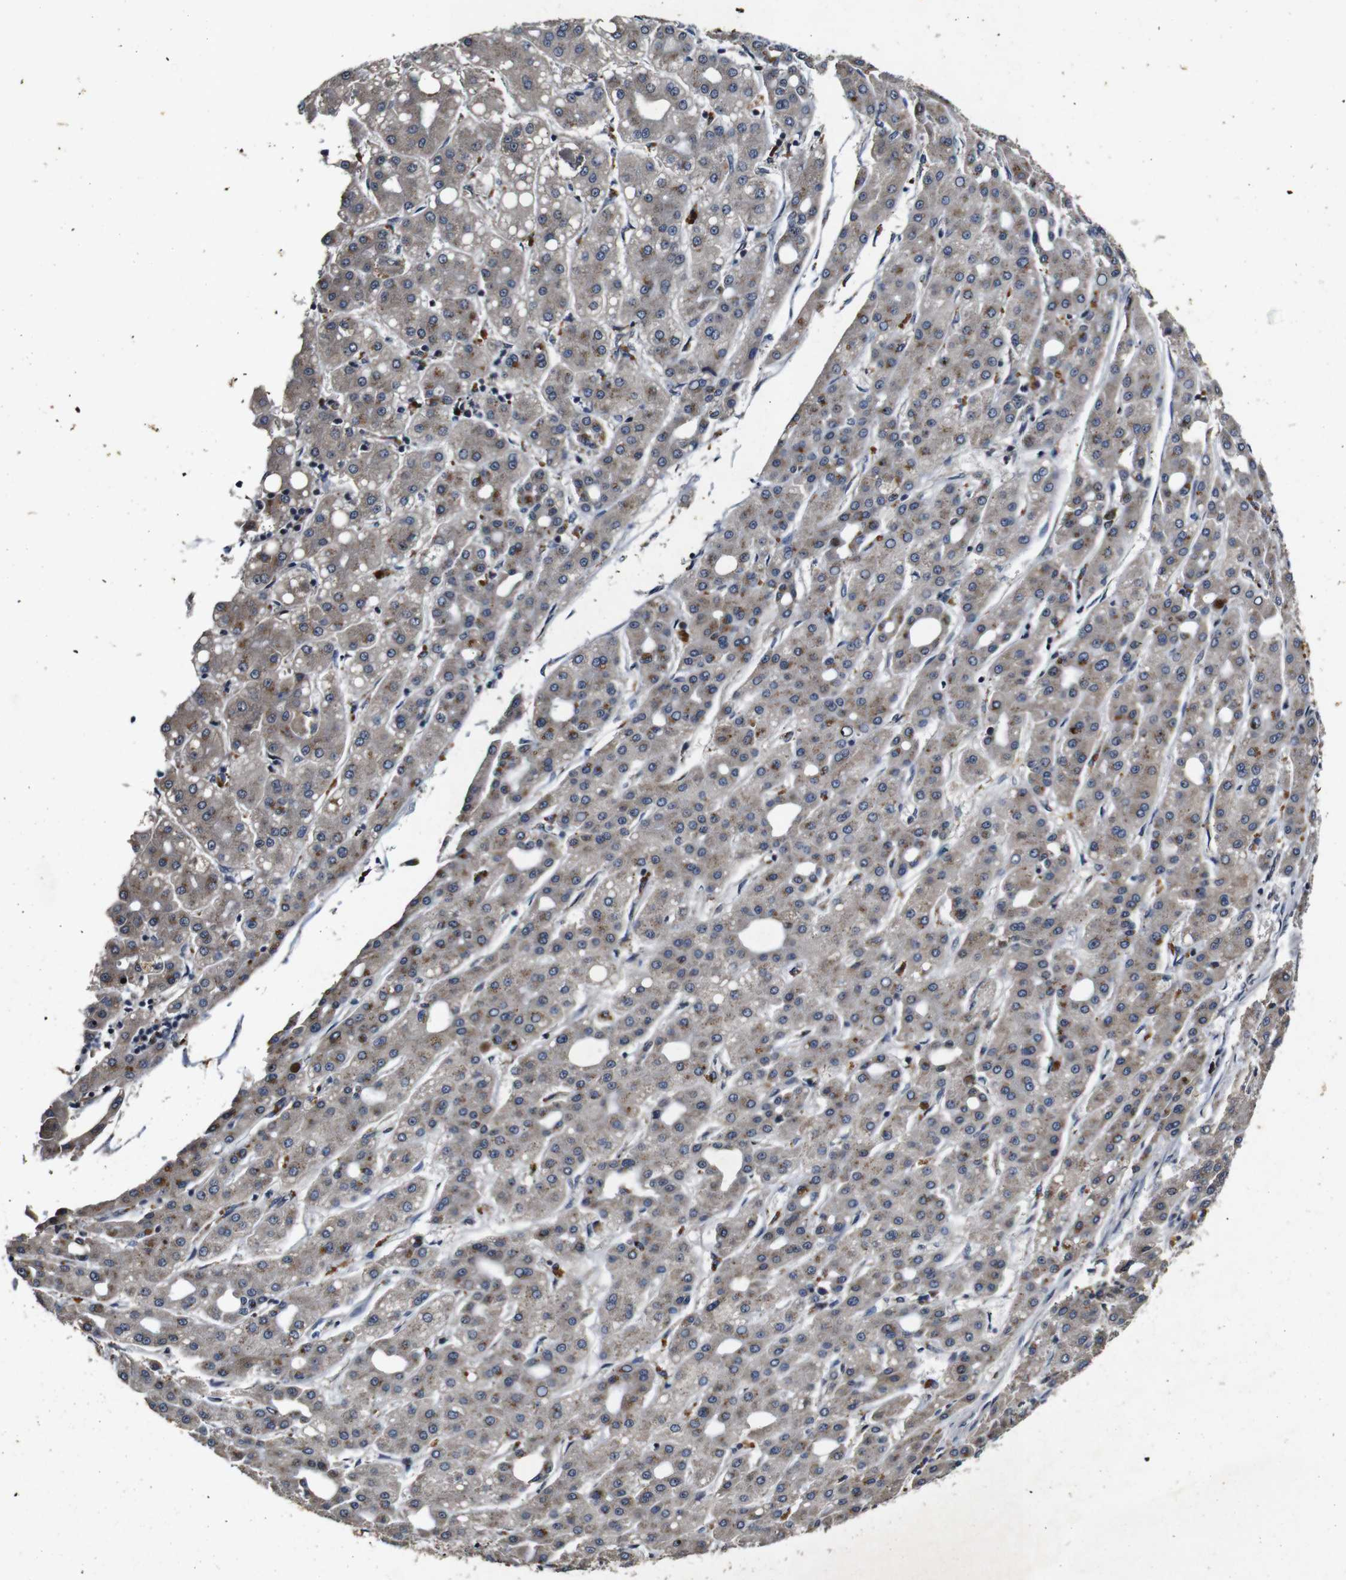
{"staining": {"intensity": "weak", "quantity": ">75%", "location": "cytoplasmic/membranous"}, "tissue": "liver cancer", "cell_type": "Tumor cells", "image_type": "cancer", "snomed": [{"axis": "morphology", "description": "Carcinoma, Hepatocellular, NOS"}, {"axis": "topography", "description": "Liver"}], "caption": "Liver cancer tissue exhibits weak cytoplasmic/membranous positivity in approximately >75% of tumor cells", "gene": "MAGI2", "patient": {"sex": "male", "age": 65}}